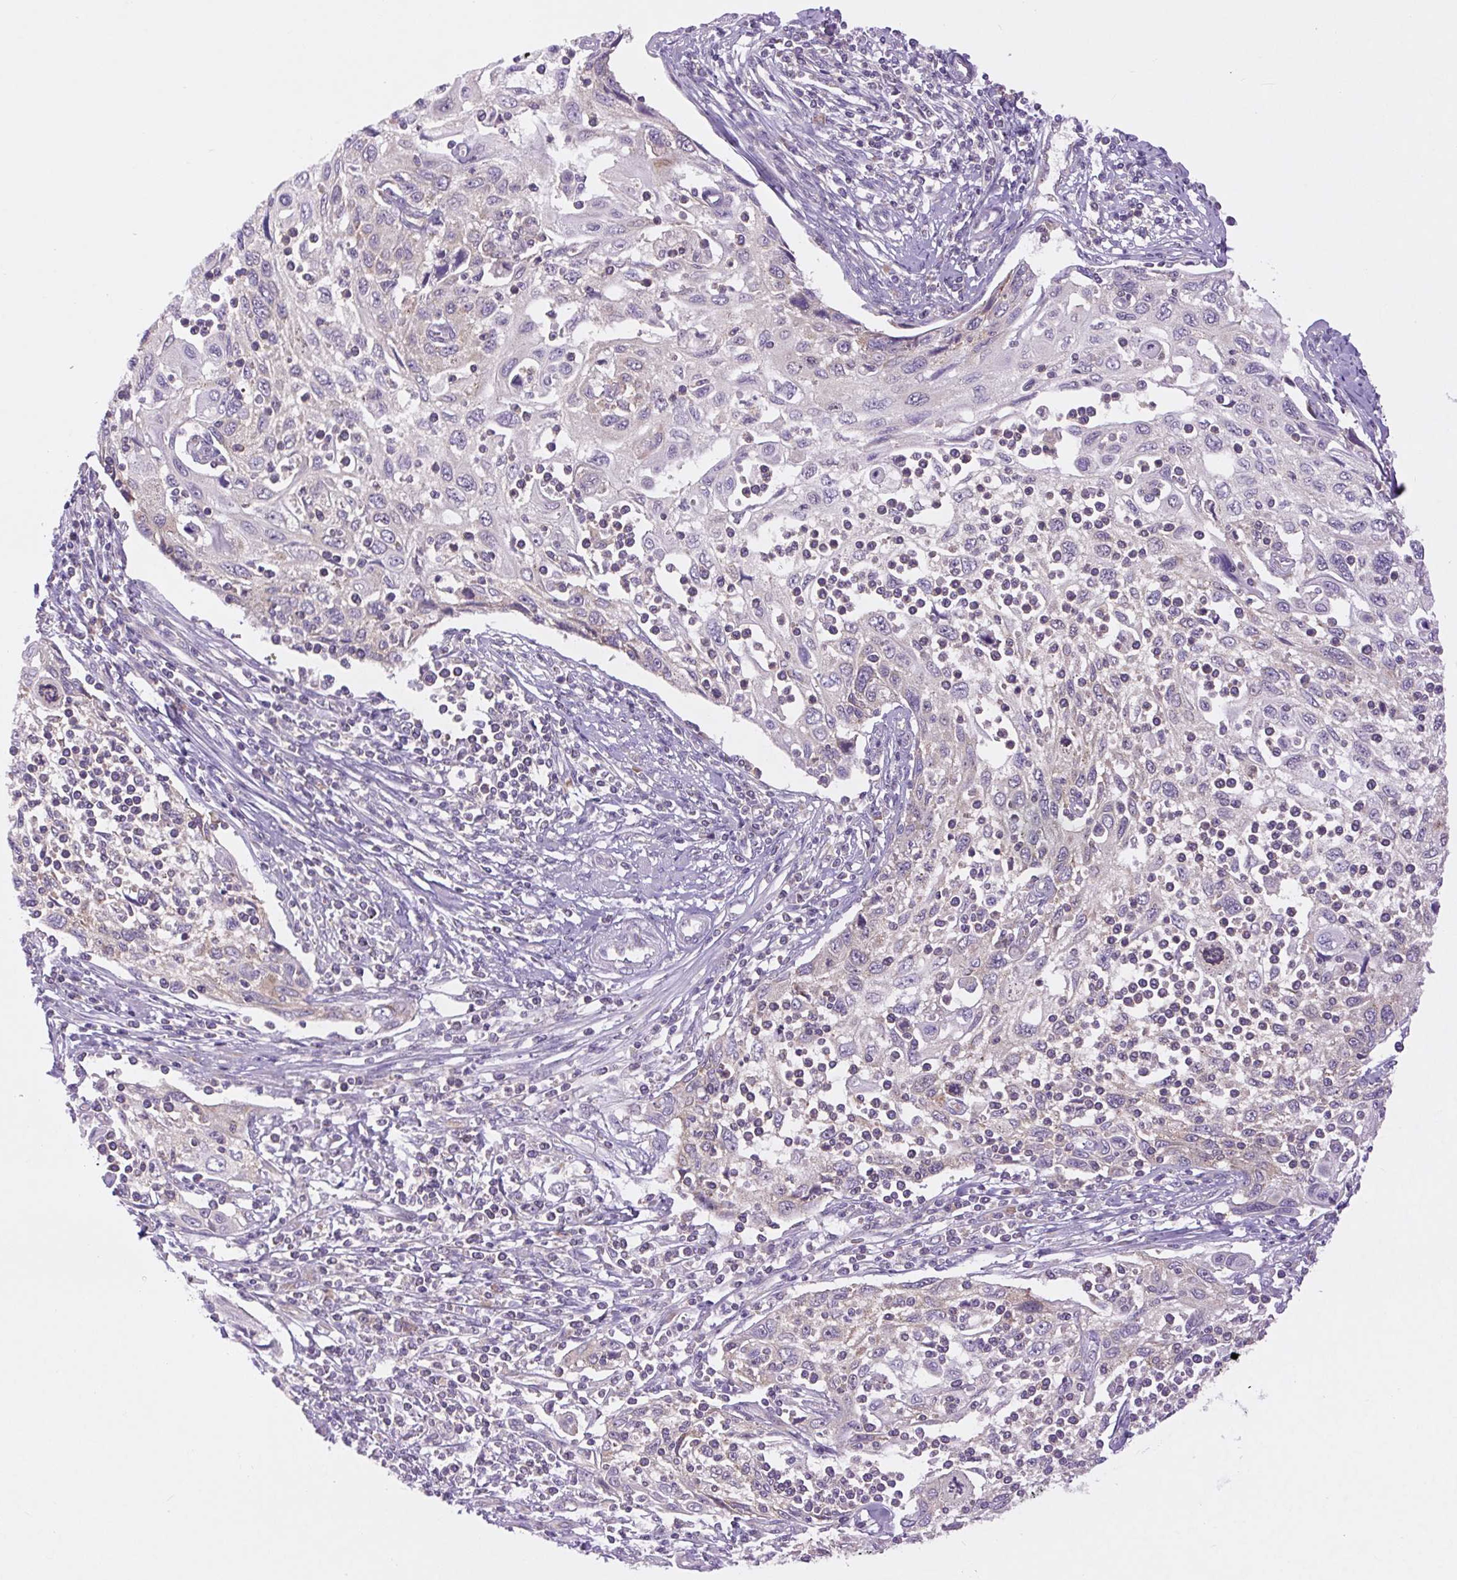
{"staining": {"intensity": "negative", "quantity": "none", "location": "none"}, "tissue": "cervical cancer", "cell_type": "Tumor cells", "image_type": "cancer", "snomed": [{"axis": "morphology", "description": "Squamous cell carcinoma, NOS"}, {"axis": "topography", "description": "Cervix"}], "caption": "Tumor cells are negative for brown protein staining in cervical cancer (squamous cell carcinoma). (DAB (3,3'-diaminobenzidine) immunohistochemistry, high magnification).", "gene": "MINK1", "patient": {"sex": "female", "age": 70}}